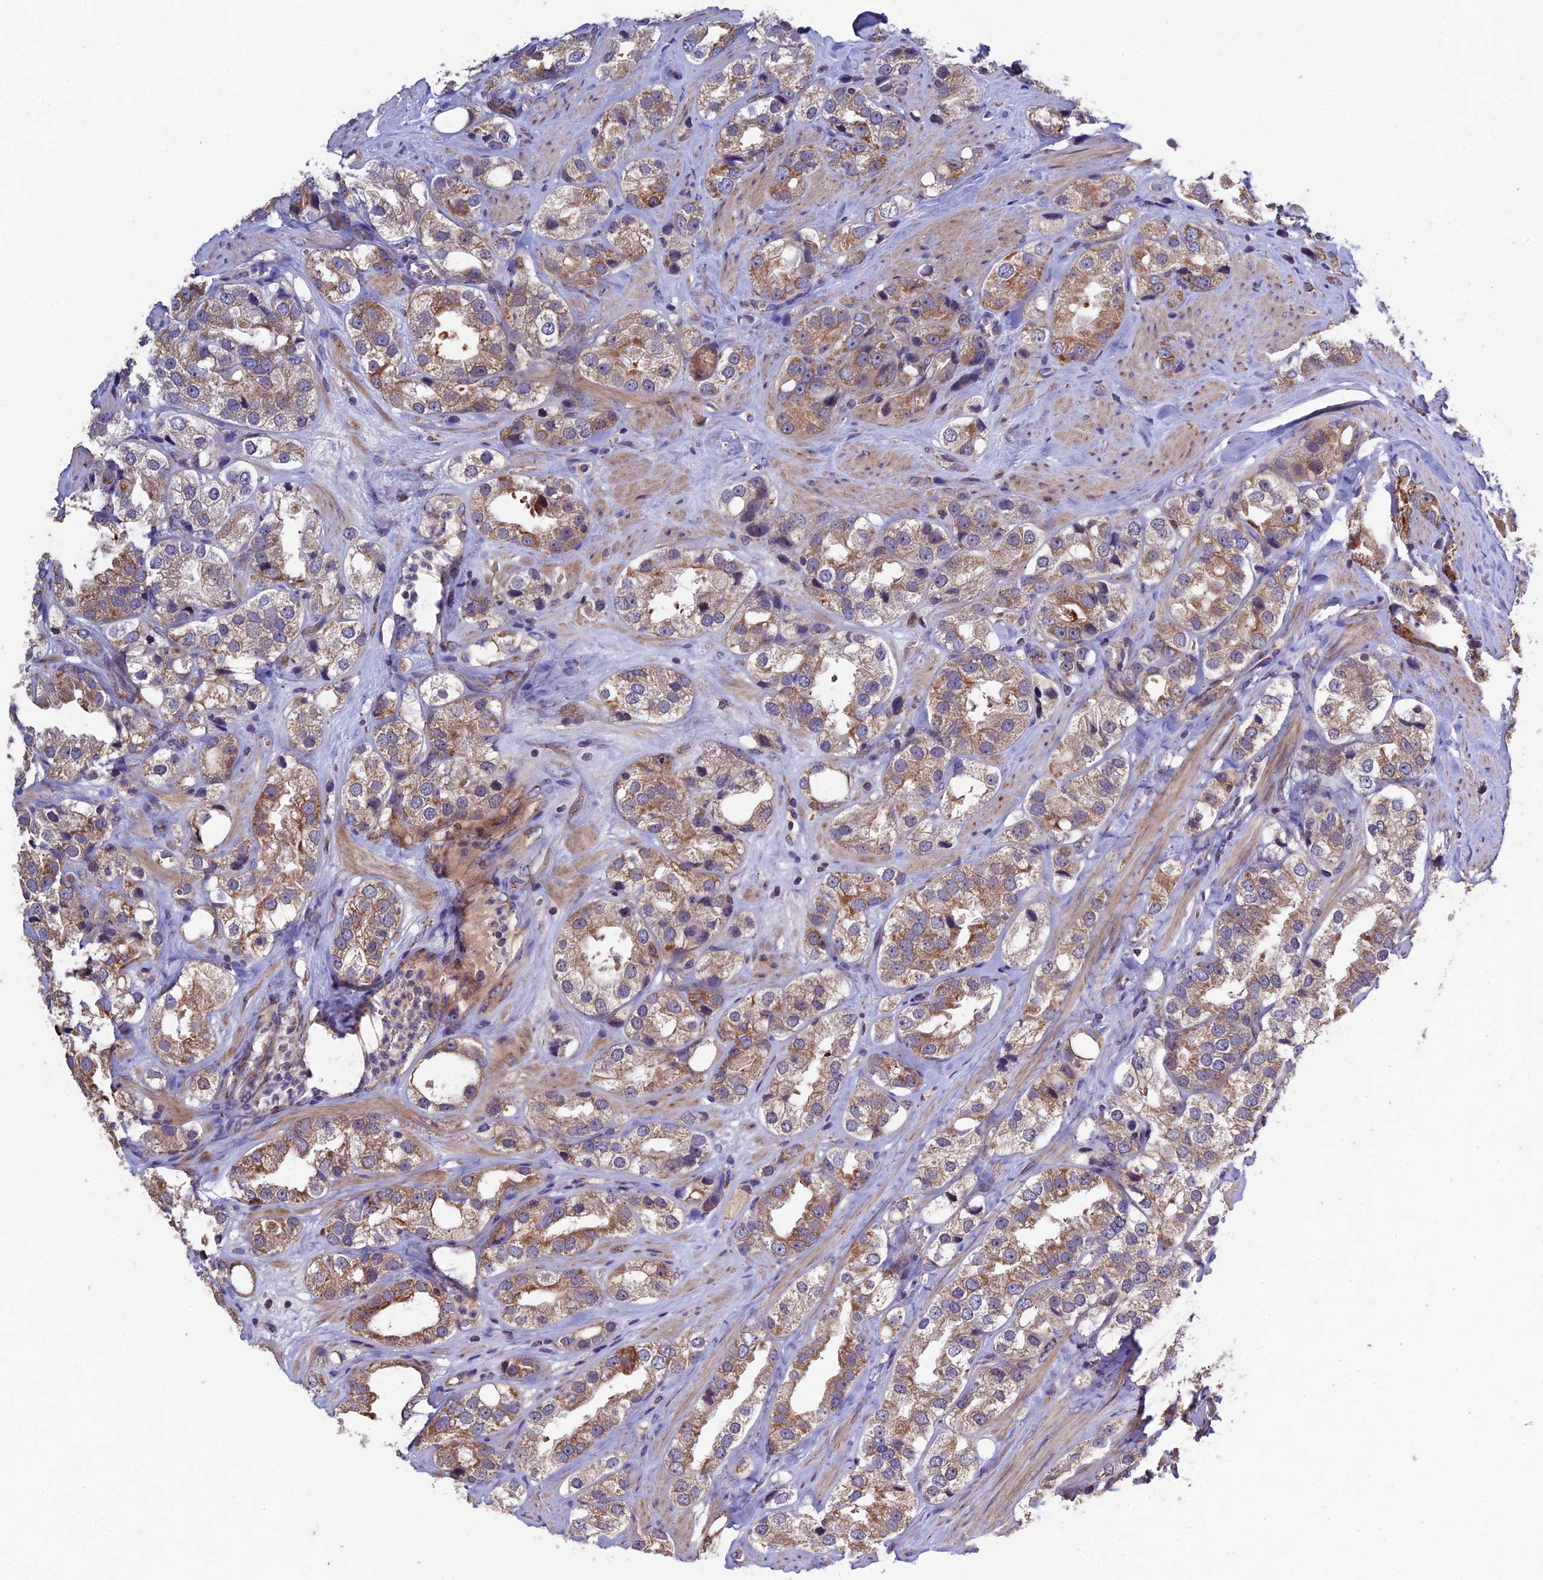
{"staining": {"intensity": "moderate", "quantity": ">75%", "location": "cytoplasmic/membranous"}, "tissue": "prostate cancer", "cell_type": "Tumor cells", "image_type": "cancer", "snomed": [{"axis": "morphology", "description": "Adenocarcinoma, NOS"}, {"axis": "topography", "description": "Prostate"}], "caption": "A brown stain shows moderate cytoplasmic/membranous positivity of a protein in human prostate cancer (adenocarcinoma) tumor cells.", "gene": "RNF17", "patient": {"sex": "male", "age": 79}}